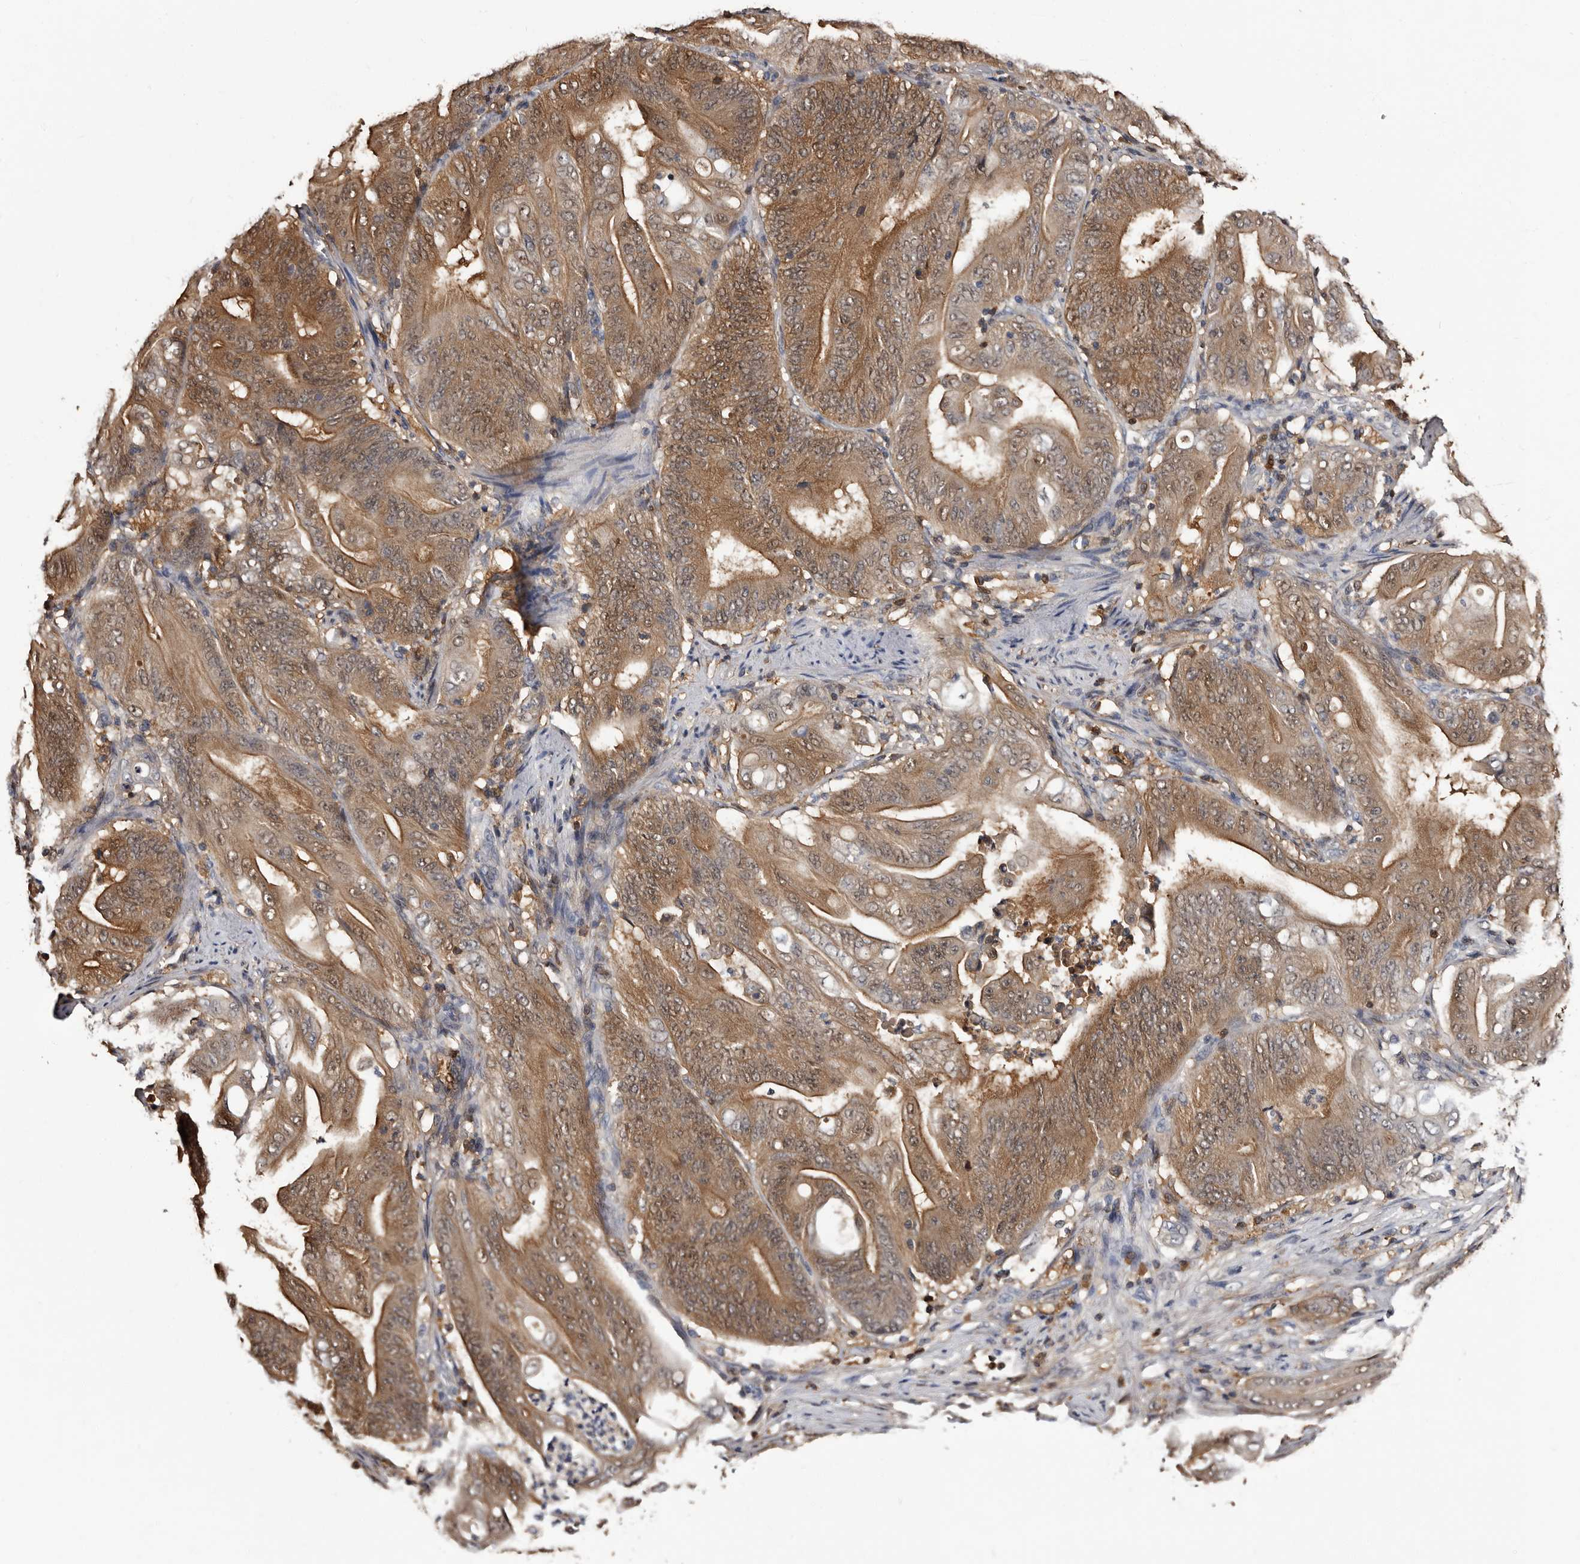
{"staining": {"intensity": "moderate", "quantity": ">75%", "location": "cytoplasmic/membranous,nuclear"}, "tissue": "stomach cancer", "cell_type": "Tumor cells", "image_type": "cancer", "snomed": [{"axis": "morphology", "description": "Adenocarcinoma, NOS"}, {"axis": "topography", "description": "Stomach"}], "caption": "Immunohistochemistry (IHC) image of stomach cancer stained for a protein (brown), which displays medium levels of moderate cytoplasmic/membranous and nuclear staining in approximately >75% of tumor cells.", "gene": "DNPH1", "patient": {"sex": "female", "age": 73}}